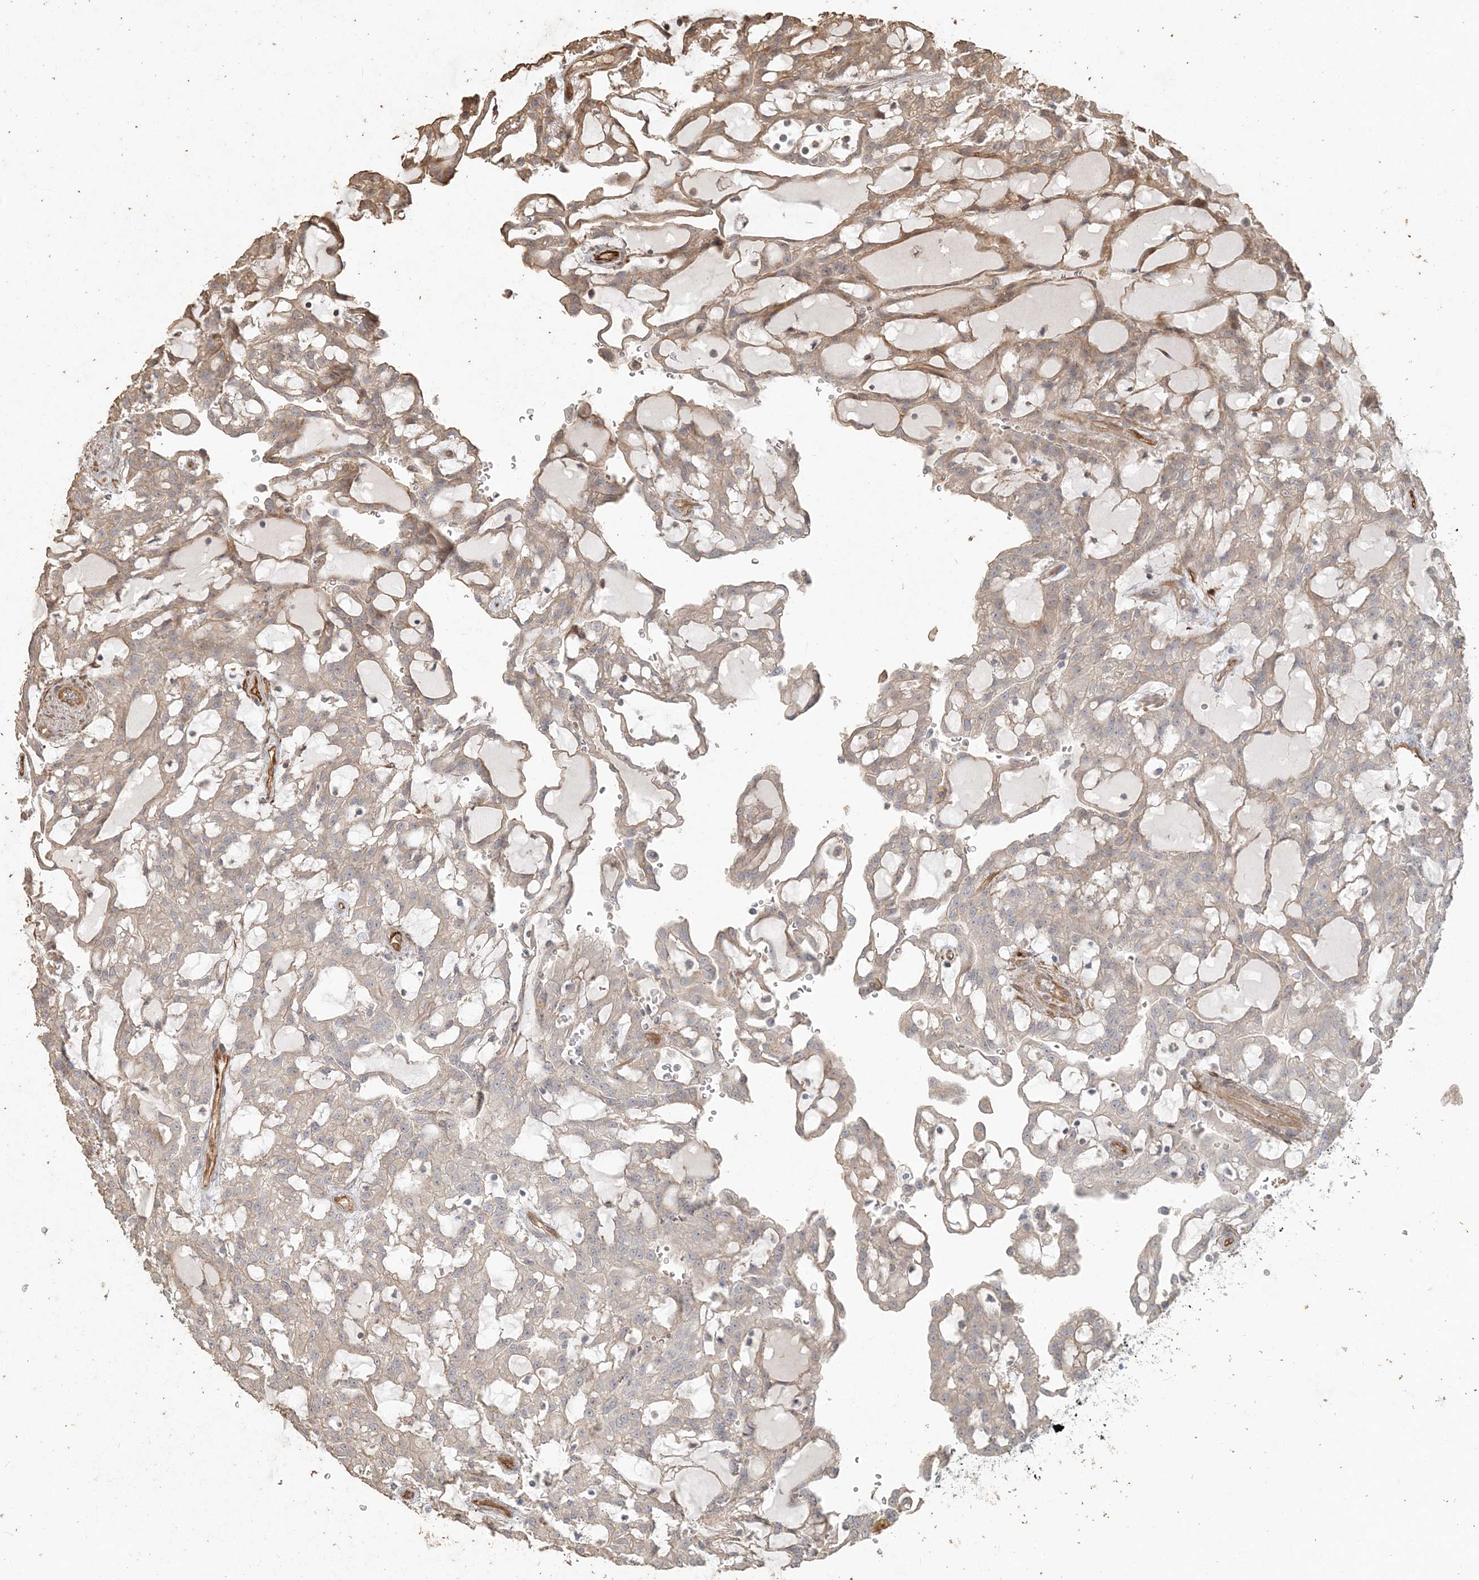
{"staining": {"intensity": "moderate", "quantity": "<25%", "location": "cytoplasmic/membranous"}, "tissue": "renal cancer", "cell_type": "Tumor cells", "image_type": "cancer", "snomed": [{"axis": "morphology", "description": "Adenocarcinoma, NOS"}, {"axis": "topography", "description": "Kidney"}], "caption": "This micrograph demonstrates renal cancer (adenocarcinoma) stained with IHC to label a protein in brown. The cytoplasmic/membranous of tumor cells show moderate positivity for the protein. Nuclei are counter-stained blue.", "gene": "RNF145", "patient": {"sex": "male", "age": 63}}